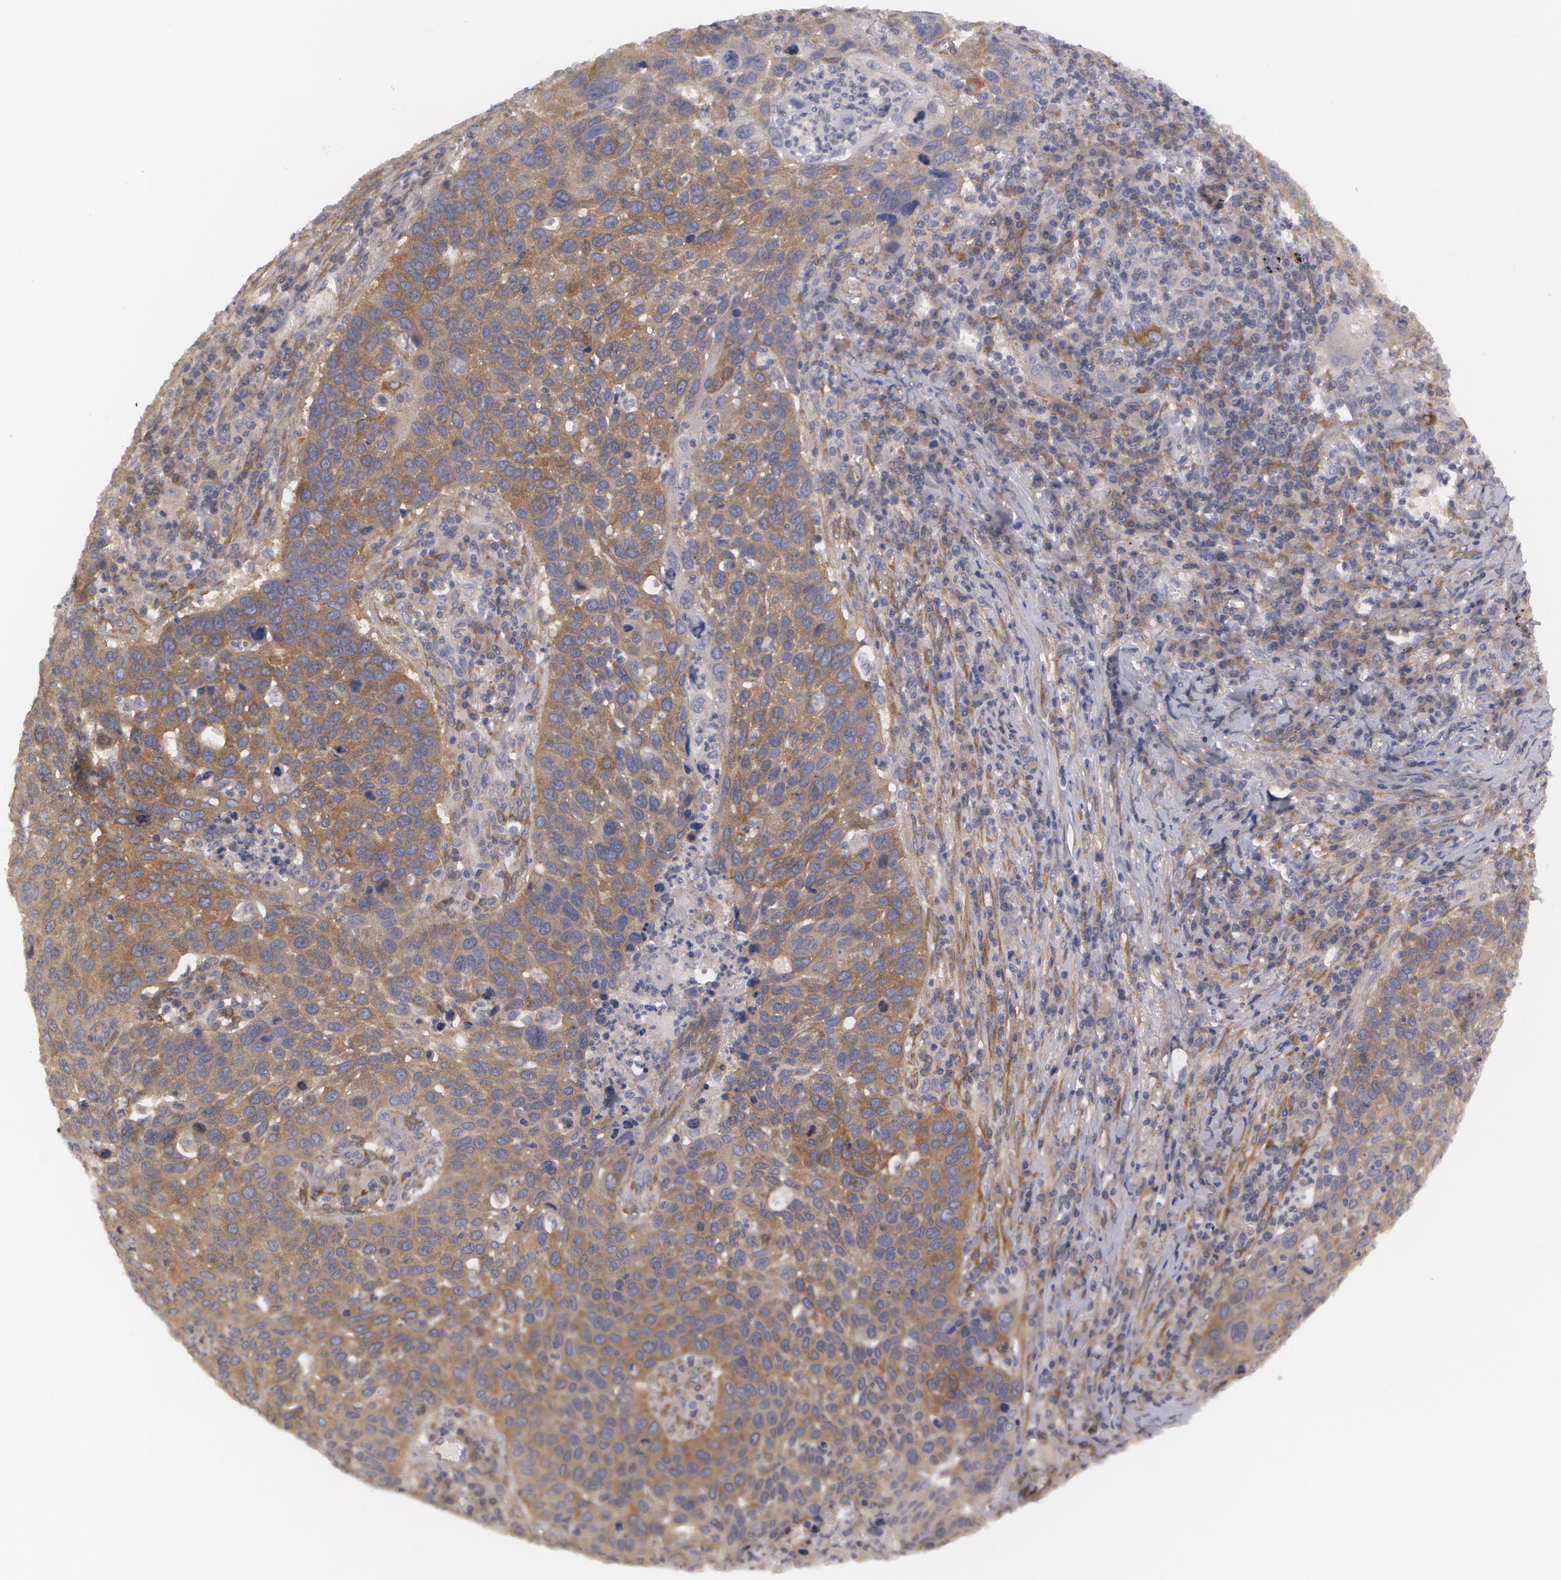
{"staining": {"intensity": "moderate", "quantity": ">75%", "location": "cytoplasmic/membranous"}, "tissue": "lung cancer", "cell_type": "Tumor cells", "image_type": "cancer", "snomed": [{"axis": "morphology", "description": "Squamous cell carcinoma, NOS"}, {"axis": "topography", "description": "Lung"}], "caption": "This is a histology image of immunohistochemistry staining of lung squamous cell carcinoma, which shows moderate positivity in the cytoplasmic/membranous of tumor cells.", "gene": "CASK", "patient": {"sex": "male", "age": 68}}